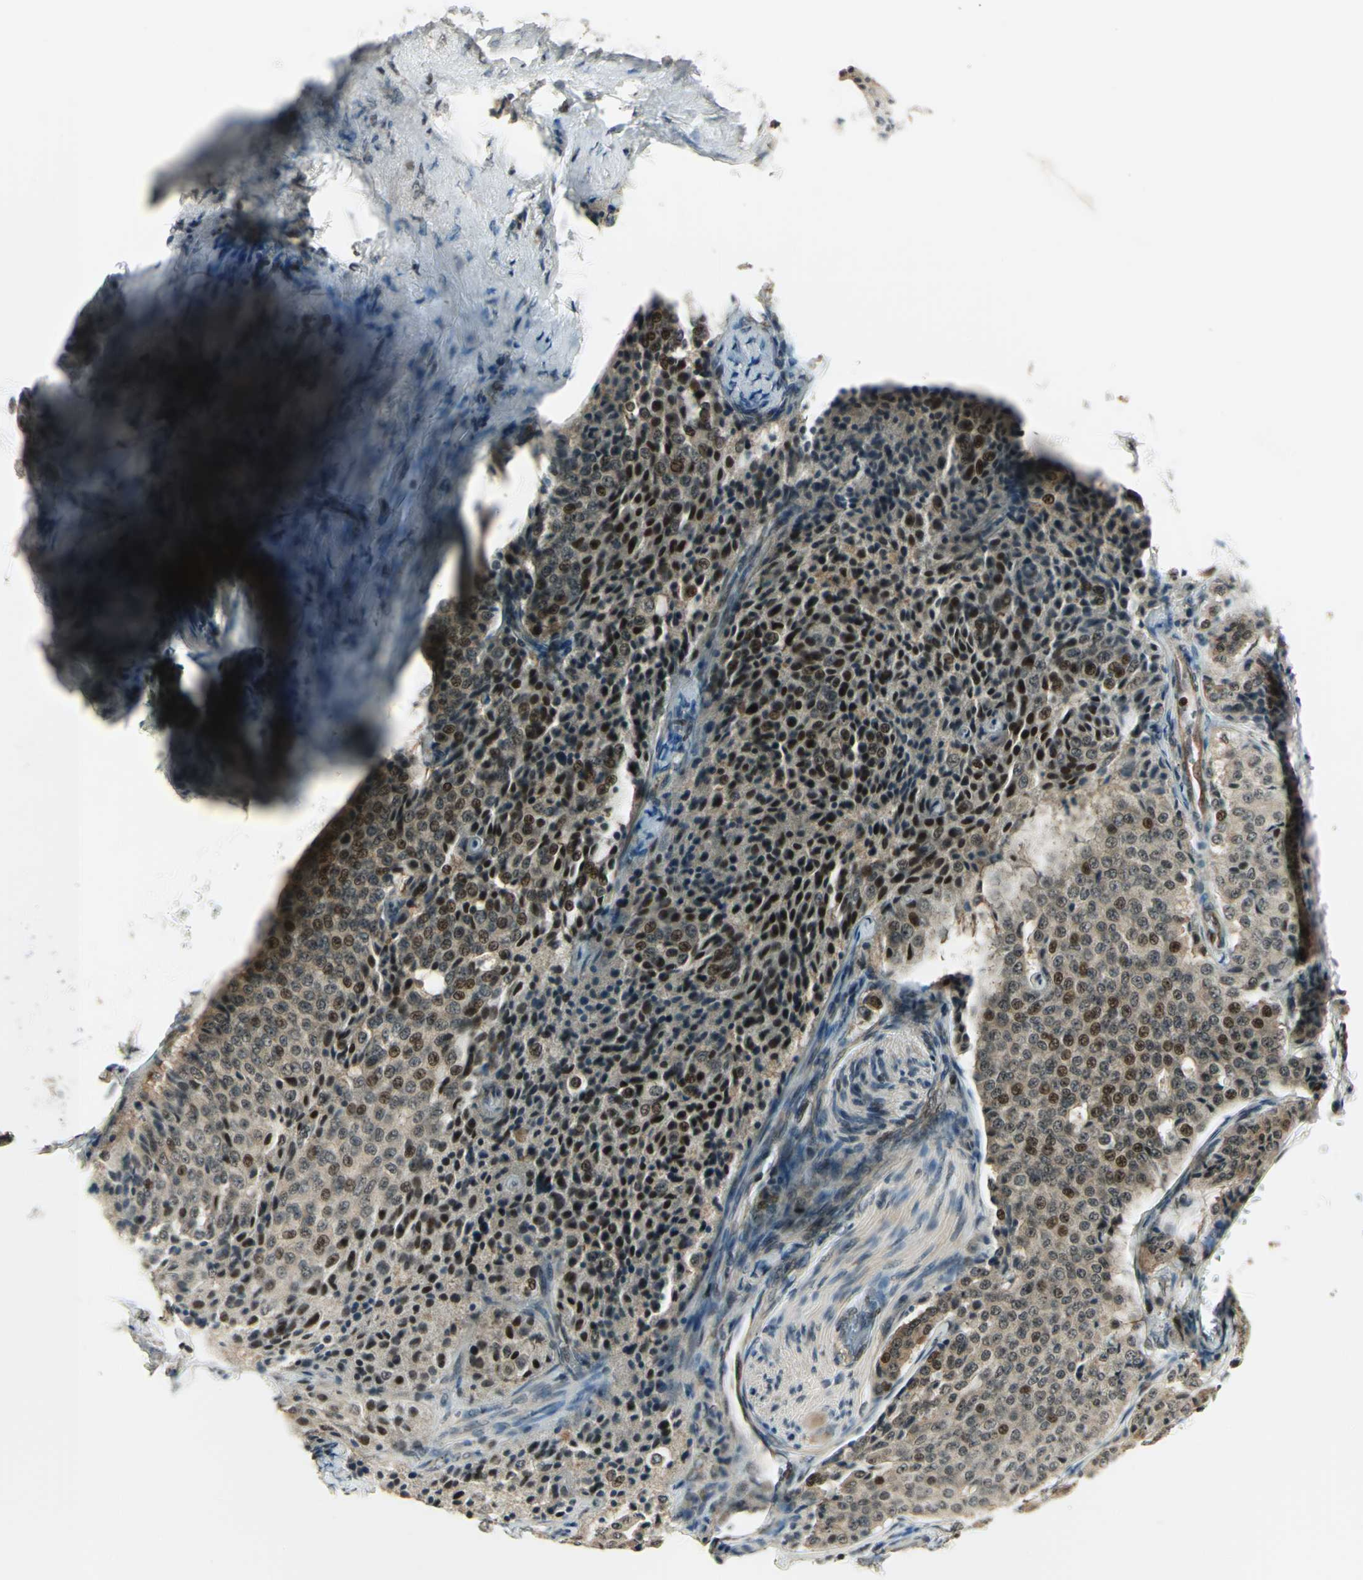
{"staining": {"intensity": "moderate", "quantity": "25%-75%", "location": "cytoplasmic/membranous,nuclear"}, "tissue": "carcinoid", "cell_type": "Tumor cells", "image_type": "cancer", "snomed": [{"axis": "morphology", "description": "Carcinoid, malignant, NOS"}, {"axis": "topography", "description": "Colon"}], "caption": "A micrograph of human carcinoid (malignant) stained for a protein exhibits moderate cytoplasmic/membranous and nuclear brown staining in tumor cells.", "gene": "PSMC3", "patient": {"sex": "female", "age": 61}}